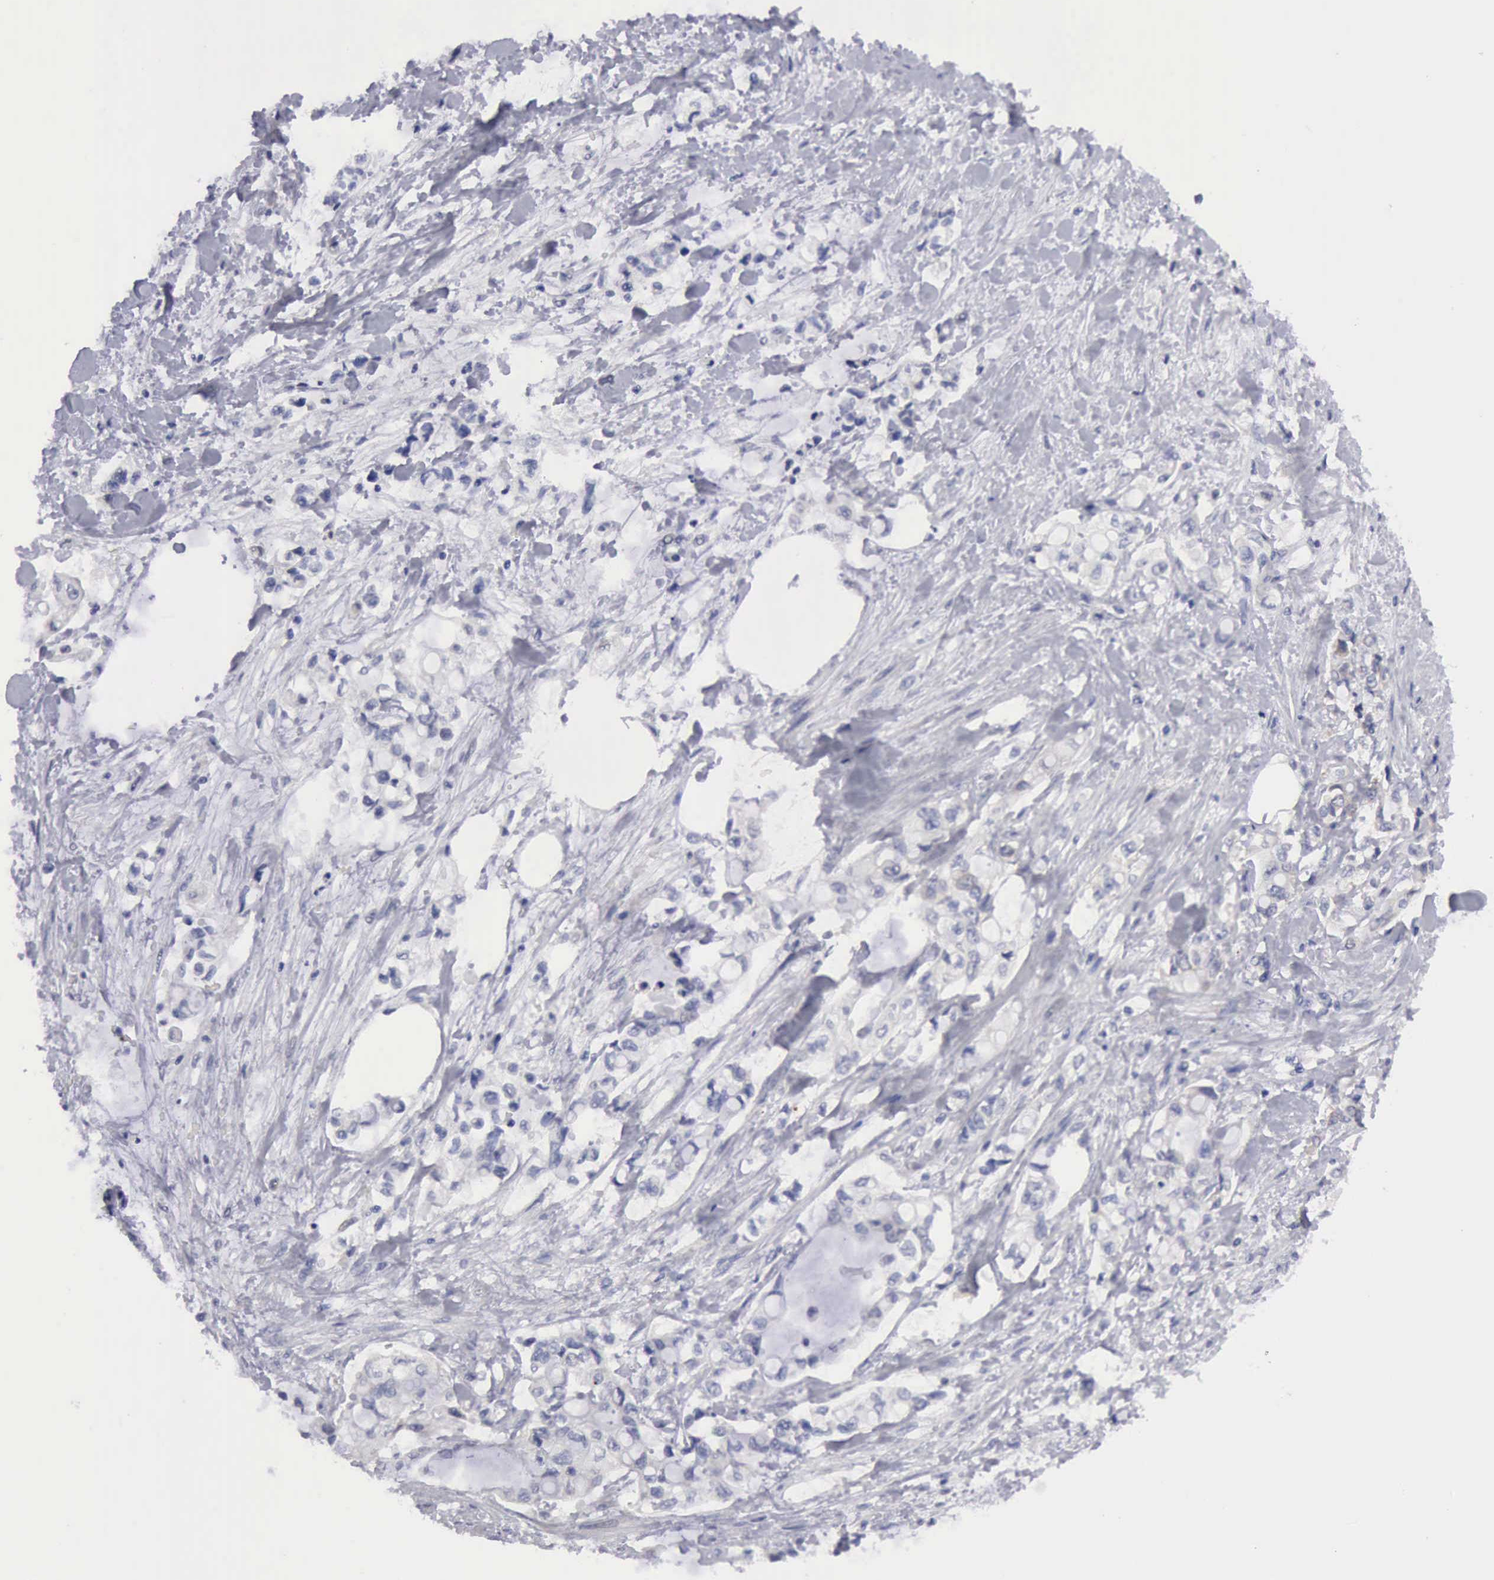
{"staining": {"intensity": "negative", "quantity": "none", "location": "none"}, "tissue": "pancreatic cancer", "cell_type": "Tumor cells", "image_type": "cancer", "snomed": [{"axis": "morphology", "description": "Adenocarcinoma, NOS"}, {"axis": "topography", "description": "Pancreas"}], "caption": "Photomicrograph shows no protein expression in tumor cells of pancreatic cancer tissue.", "gene": "TXLNG", "patient": {"sex": "female", "age": 70}}